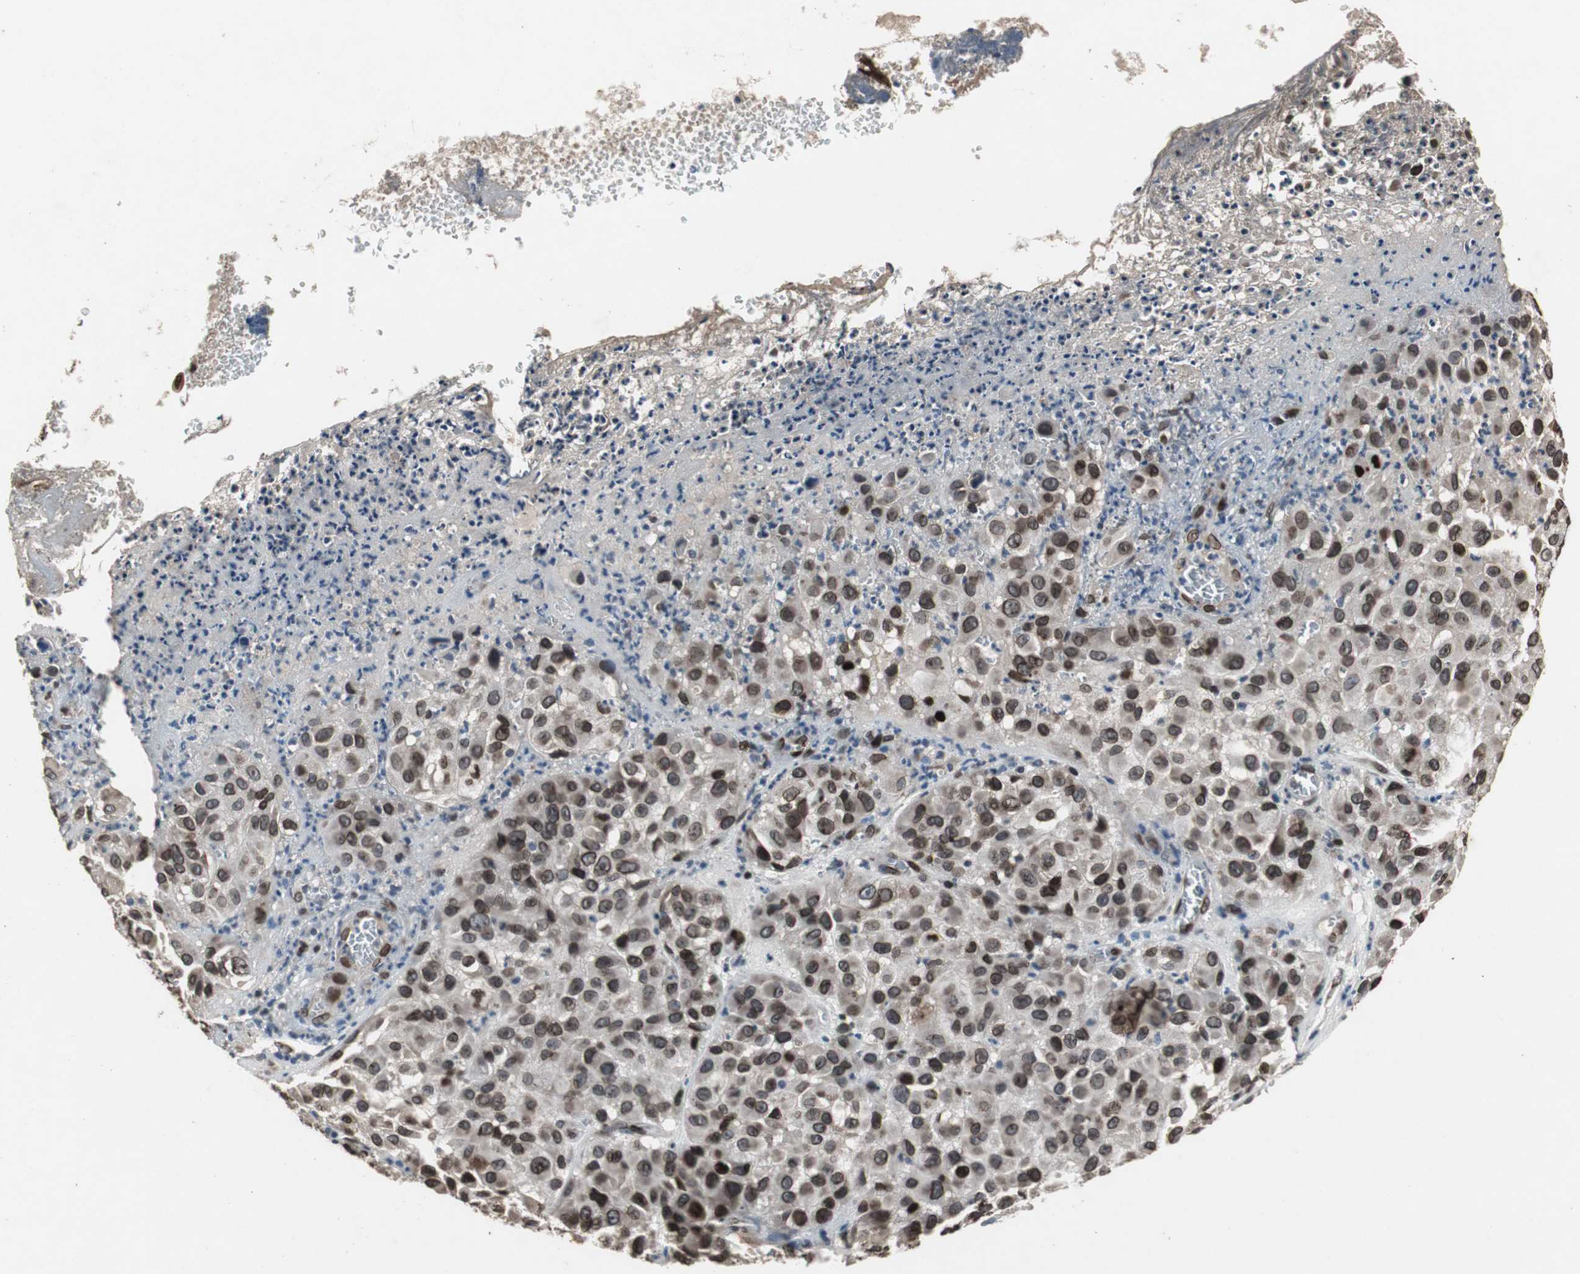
{"staining": {"intensity": "strong", "quantity": ">75%", "location": "cytoplasmic/membranous,nuclear"}, "tissue": "melanoma", "cell_type": "Tumor cells", "image_type": "cancer", "snomed": [{"axis": "morphology", "description": "Malignant melanoma, NOS"}, {"axis": "topography", "description": "Skin"}], "caption": "IHC histopathology image of neoplastic tissue: human melanoma stained using immunohistochemistry reveals high levels of strong protein expression localized specifically in the cytoplasmic/membranous and nuclear of tumor cells, appearing as a cytoplasmic/membranous and nuclear brown color.", "gene": "LMNA", "patient": {"sex": "female", "age": 21}}